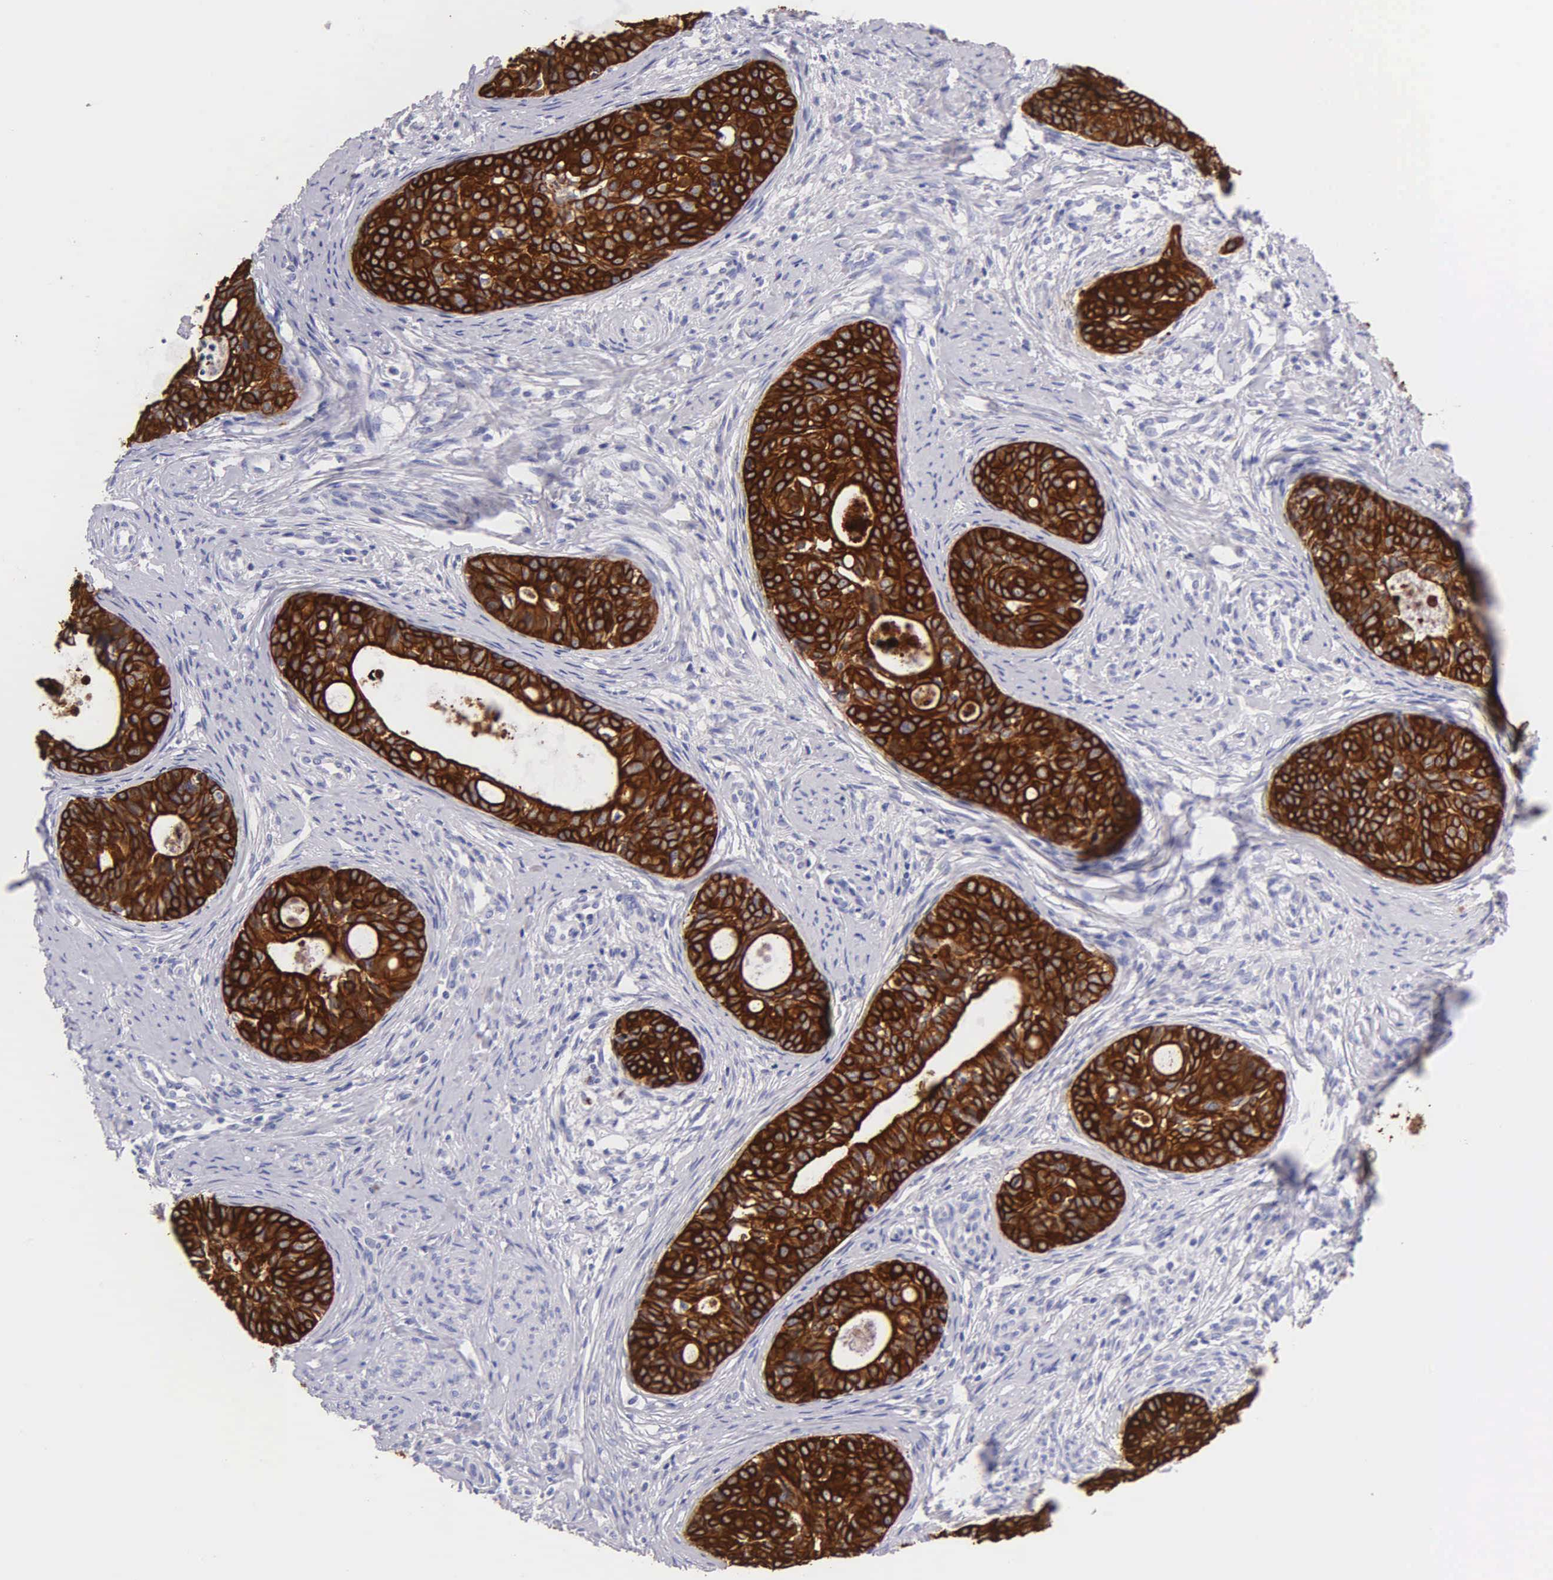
{"staining": {"intensity": "strong", "quantity": ">75%", "location": "cytoplasmic/membranous"}, "tissue": "cervical cancer", "cell_type": "Tumor cells", "image_type": "cancer", "snomed": [{"axis": "morphology", "description": "Squamous cell carcinoma, NOS"}, {"axis": "topography", "description": "Cervix"}], "caption": "Human cervical cancer stained for a protein (brown) displays strong cytoplasmic/membranous positive expression in about >75% of tumor cells.", "gene": "KRT17", "patient": {"sex": "female", "age": 34}}